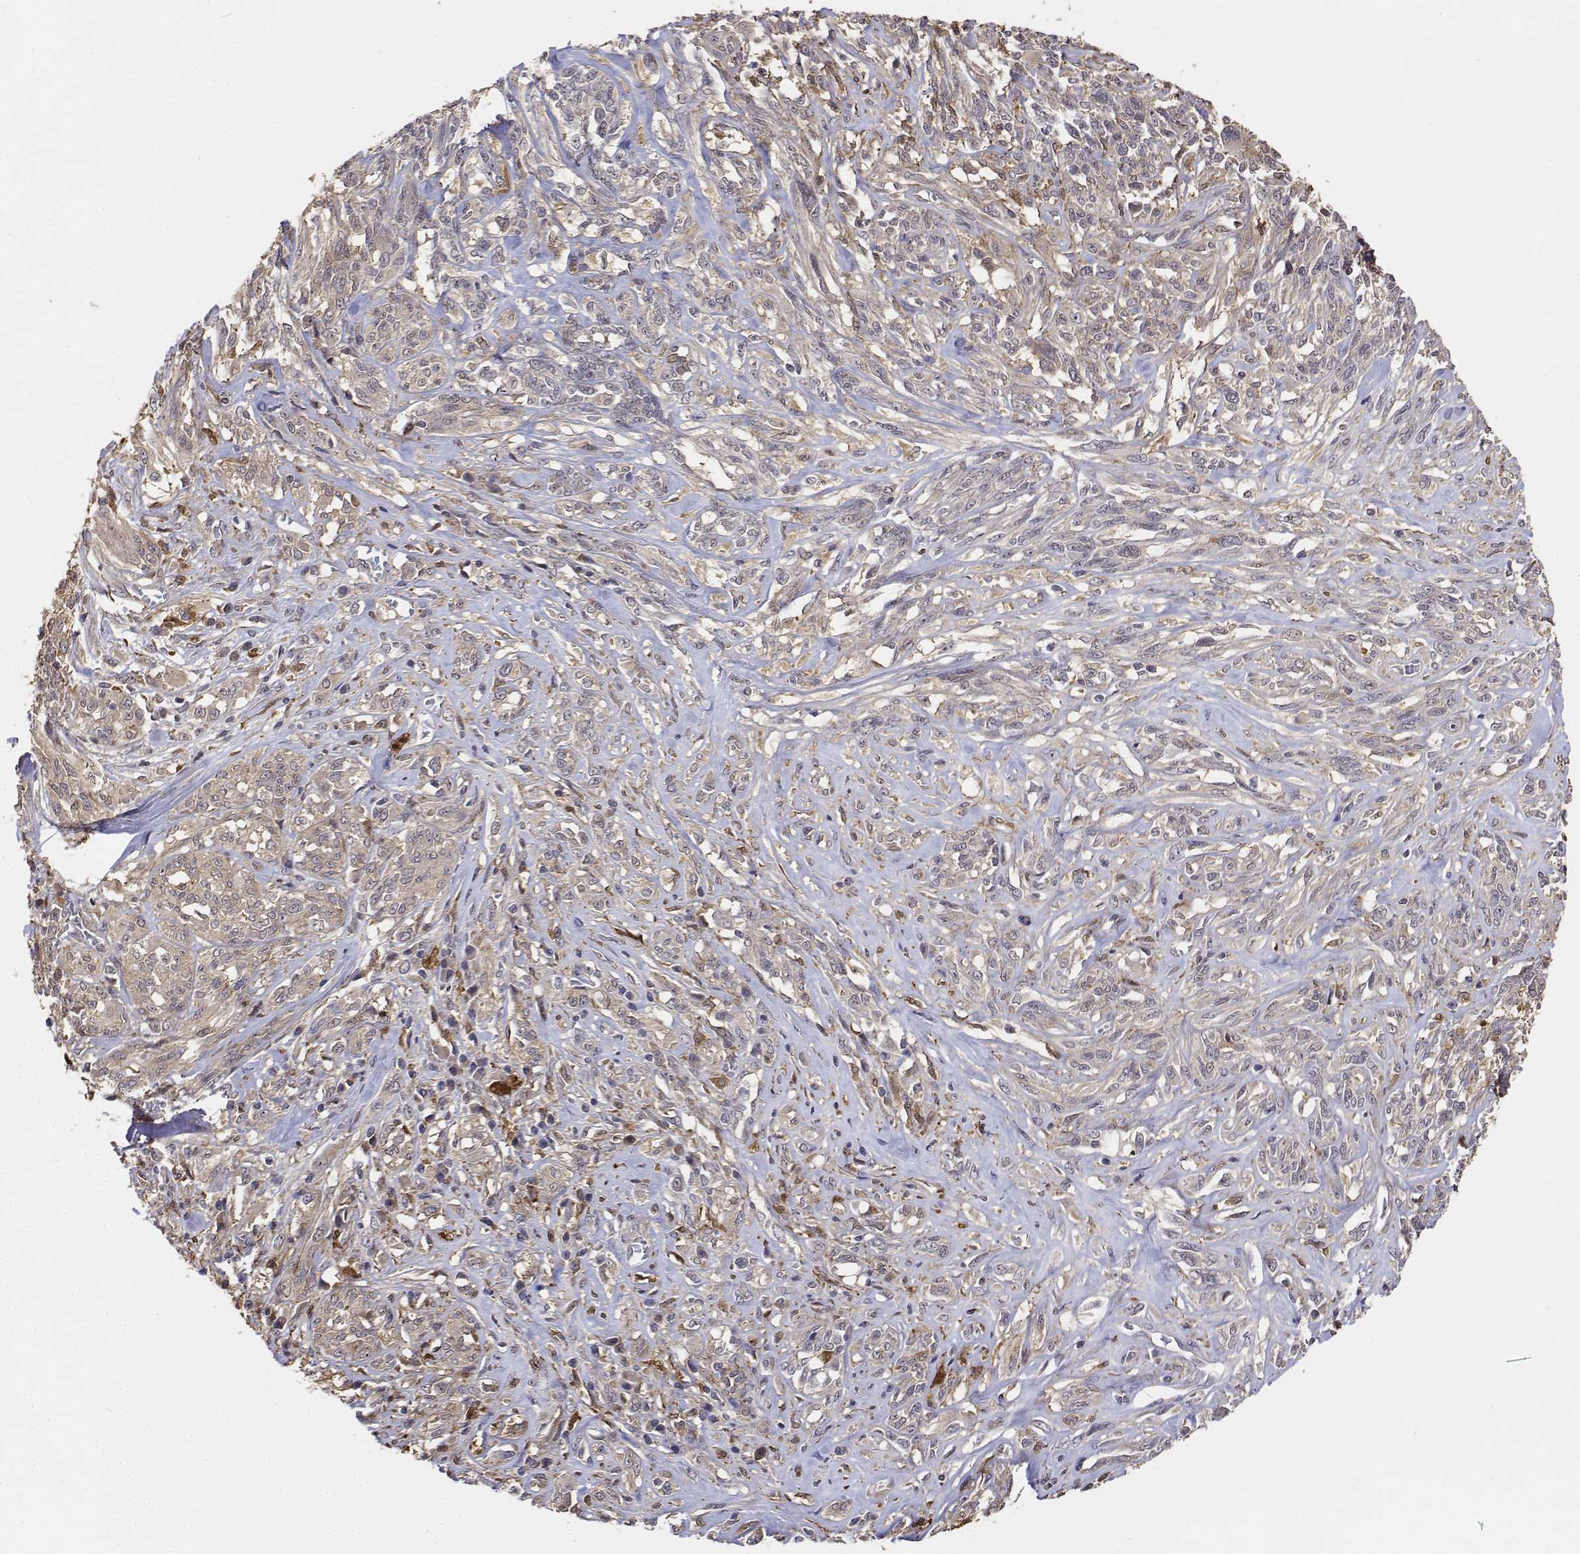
{"staining": {"intensity": "weak", "quantity": "25%-75%", "location": "cytoplasmic/membranous"}, "tissue": "melanoma", "cell_type": "Tumor cells", "image_type": "cancer", "snomed": [{"axis": "morphology", "description": "Malignant melanoma, NOS"}, {"axis": "topography", "description": "Skin"}], "caption": "Protein expression analysis of malignant melanoma displays weak cytoplasmic/membranous positivity in about 25%-75% of tumor cells.", "gene": "PCID2", "patient": {"sex": "female", "age": 91}}